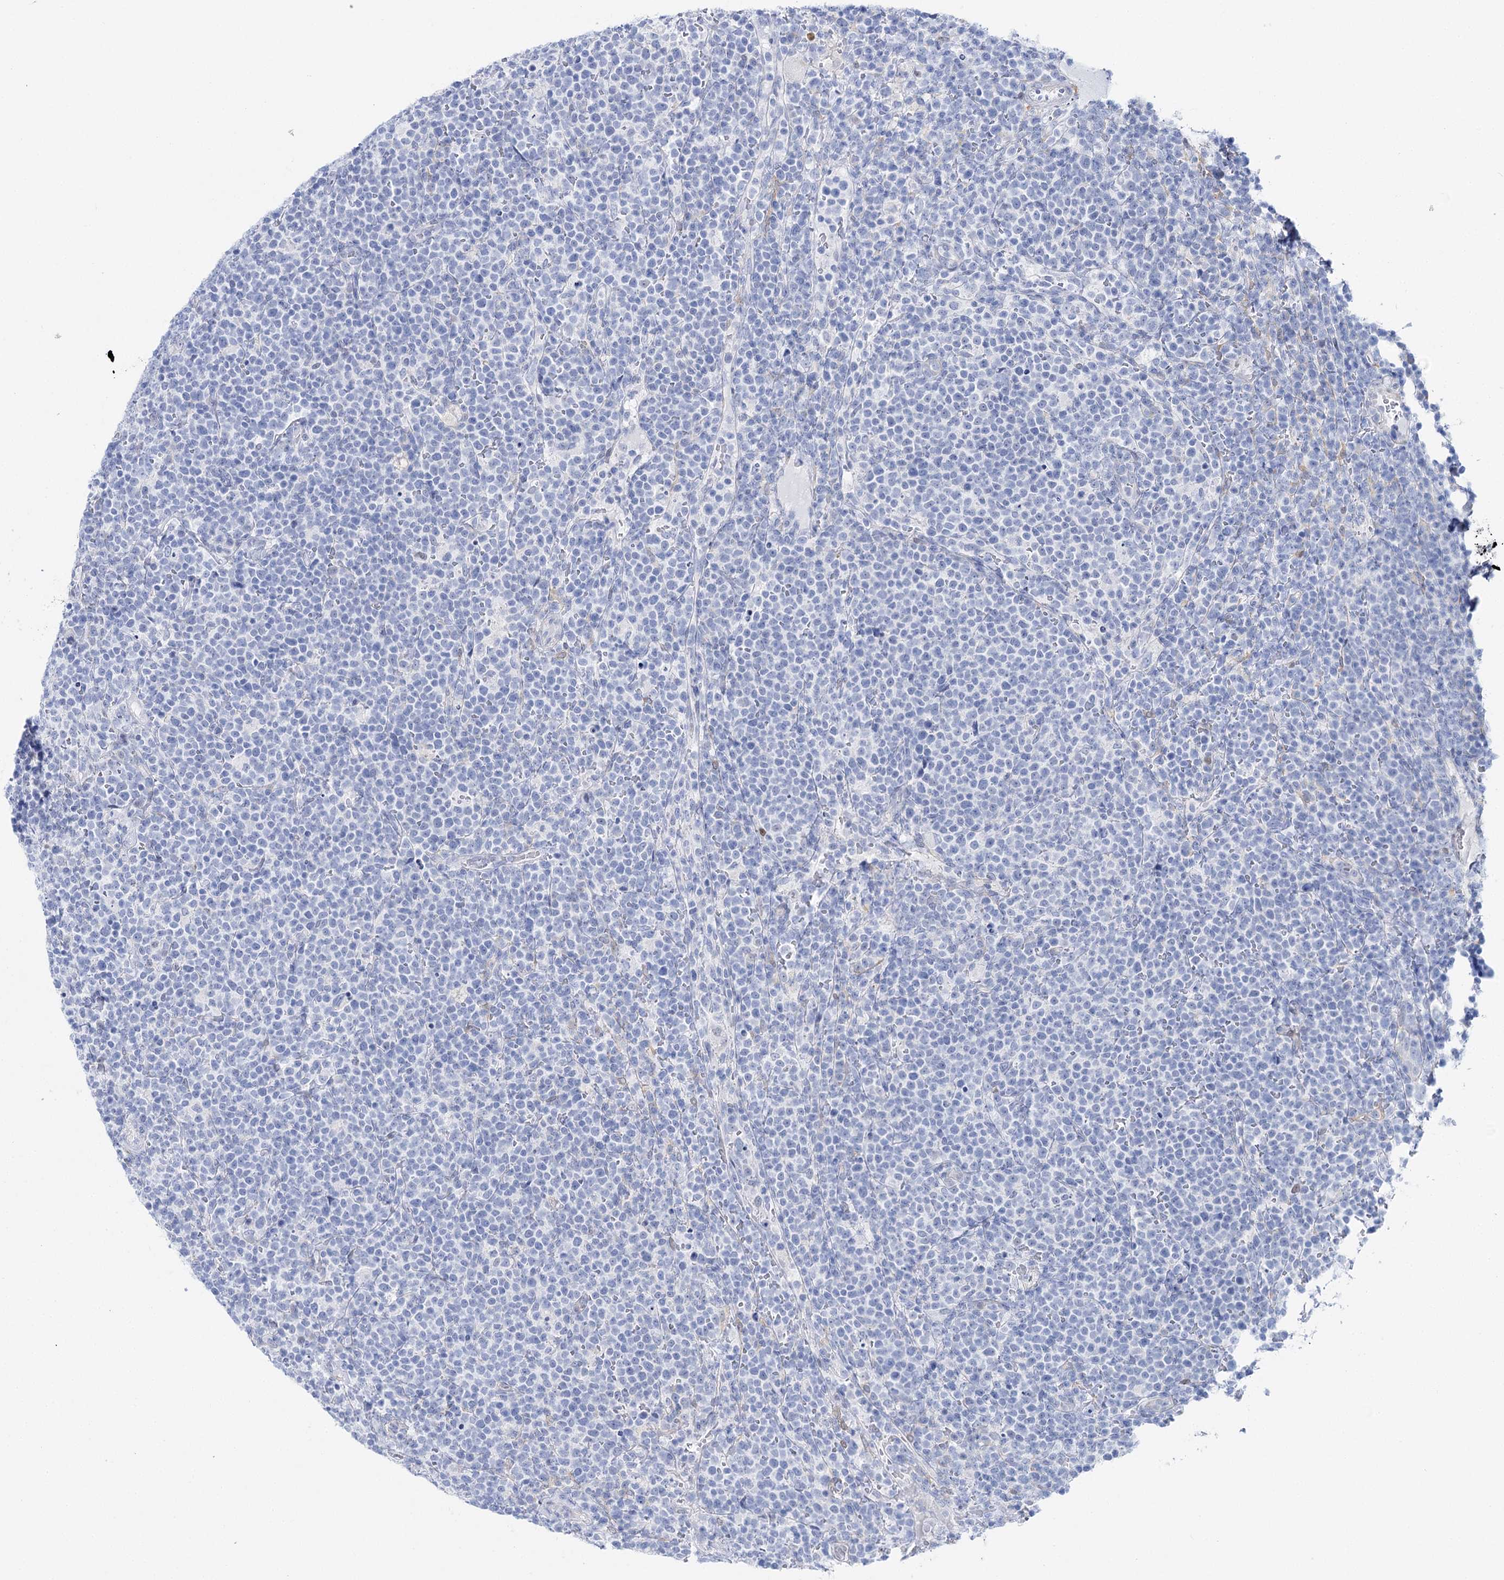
{"staining": {"intensity": "negative", "quantity": "none", "location": "none"}, "tissue": "lymphoma", "cell_type": "Tumor cells", "image_type": "cancer", "snomed": [{"axis": "morphology", "description": "Malignant lymphoma, non-Hodgkin's type, High grade"}, {"axis": "topography", "description": "Lymph node"}], "caption": "A high-resolution histopathology image shows immunohistochemistry staining of malignant lymphoma, non-Hodgkin's type (high-grade), which displays no significant staining in tumor cells. (Immunohistochemistry (ihc), brightfield microscopy, high magnification).", "gene": "UGDH", "patient": {"sex": "male", "age": 61}}